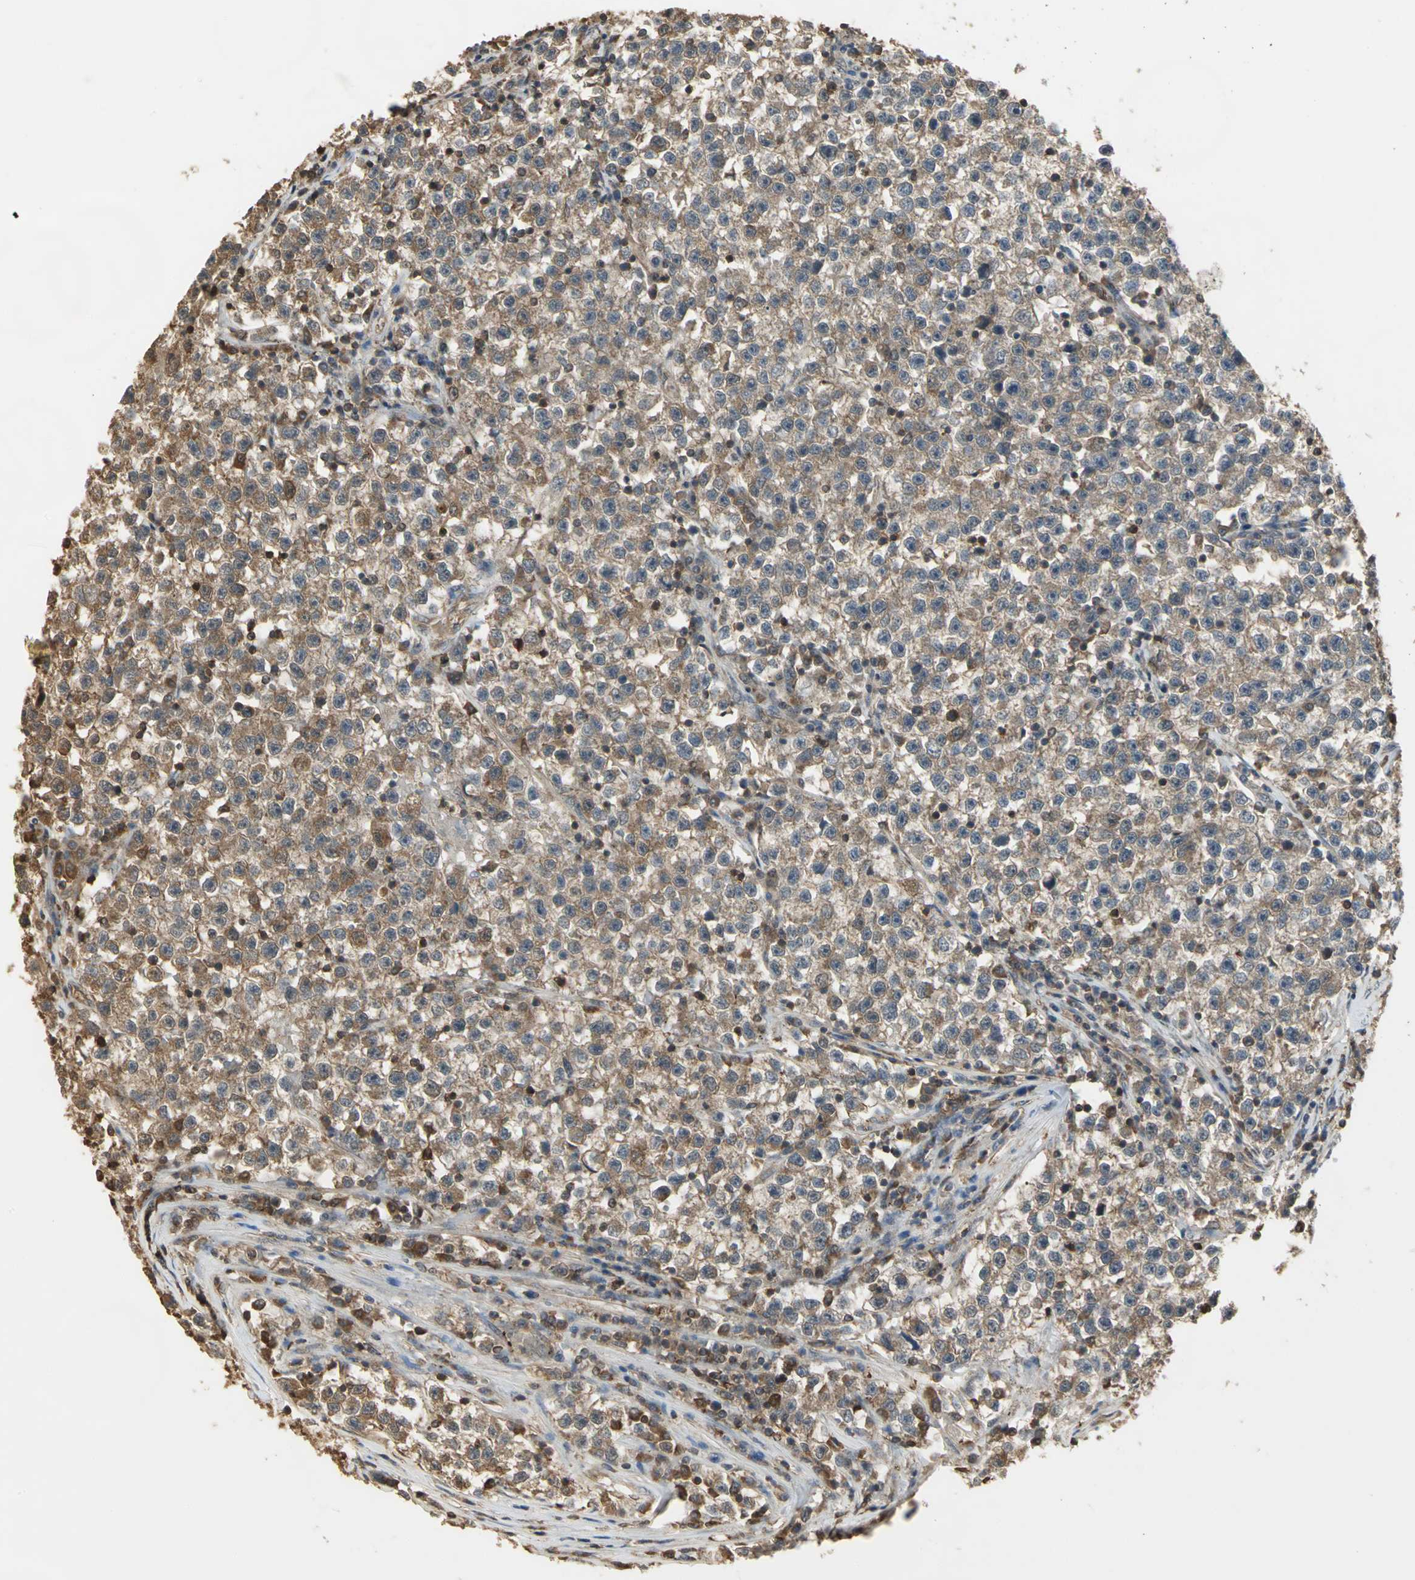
{"staining": {"intensity": "moderate", "quantity": ">75%", "location": "cytoplasmic/membranous"}, "tissue": "testis cancer", "cell_type": "Tumor cells", "image_type": "cancer", "snomed": [{"axis": "morphology", "description": "Seminoma, NOS"}, {"axis": "topography", "description": "Testis"}], "caption": "A high-resolution image shows immunohistochemistry staining of testis cancer, which shows moderate cytoplasmic/membranous positivity in about >75% of tumor cells.", "gene": "PARK7", "patient": {"sex": "male", "age": 22}}